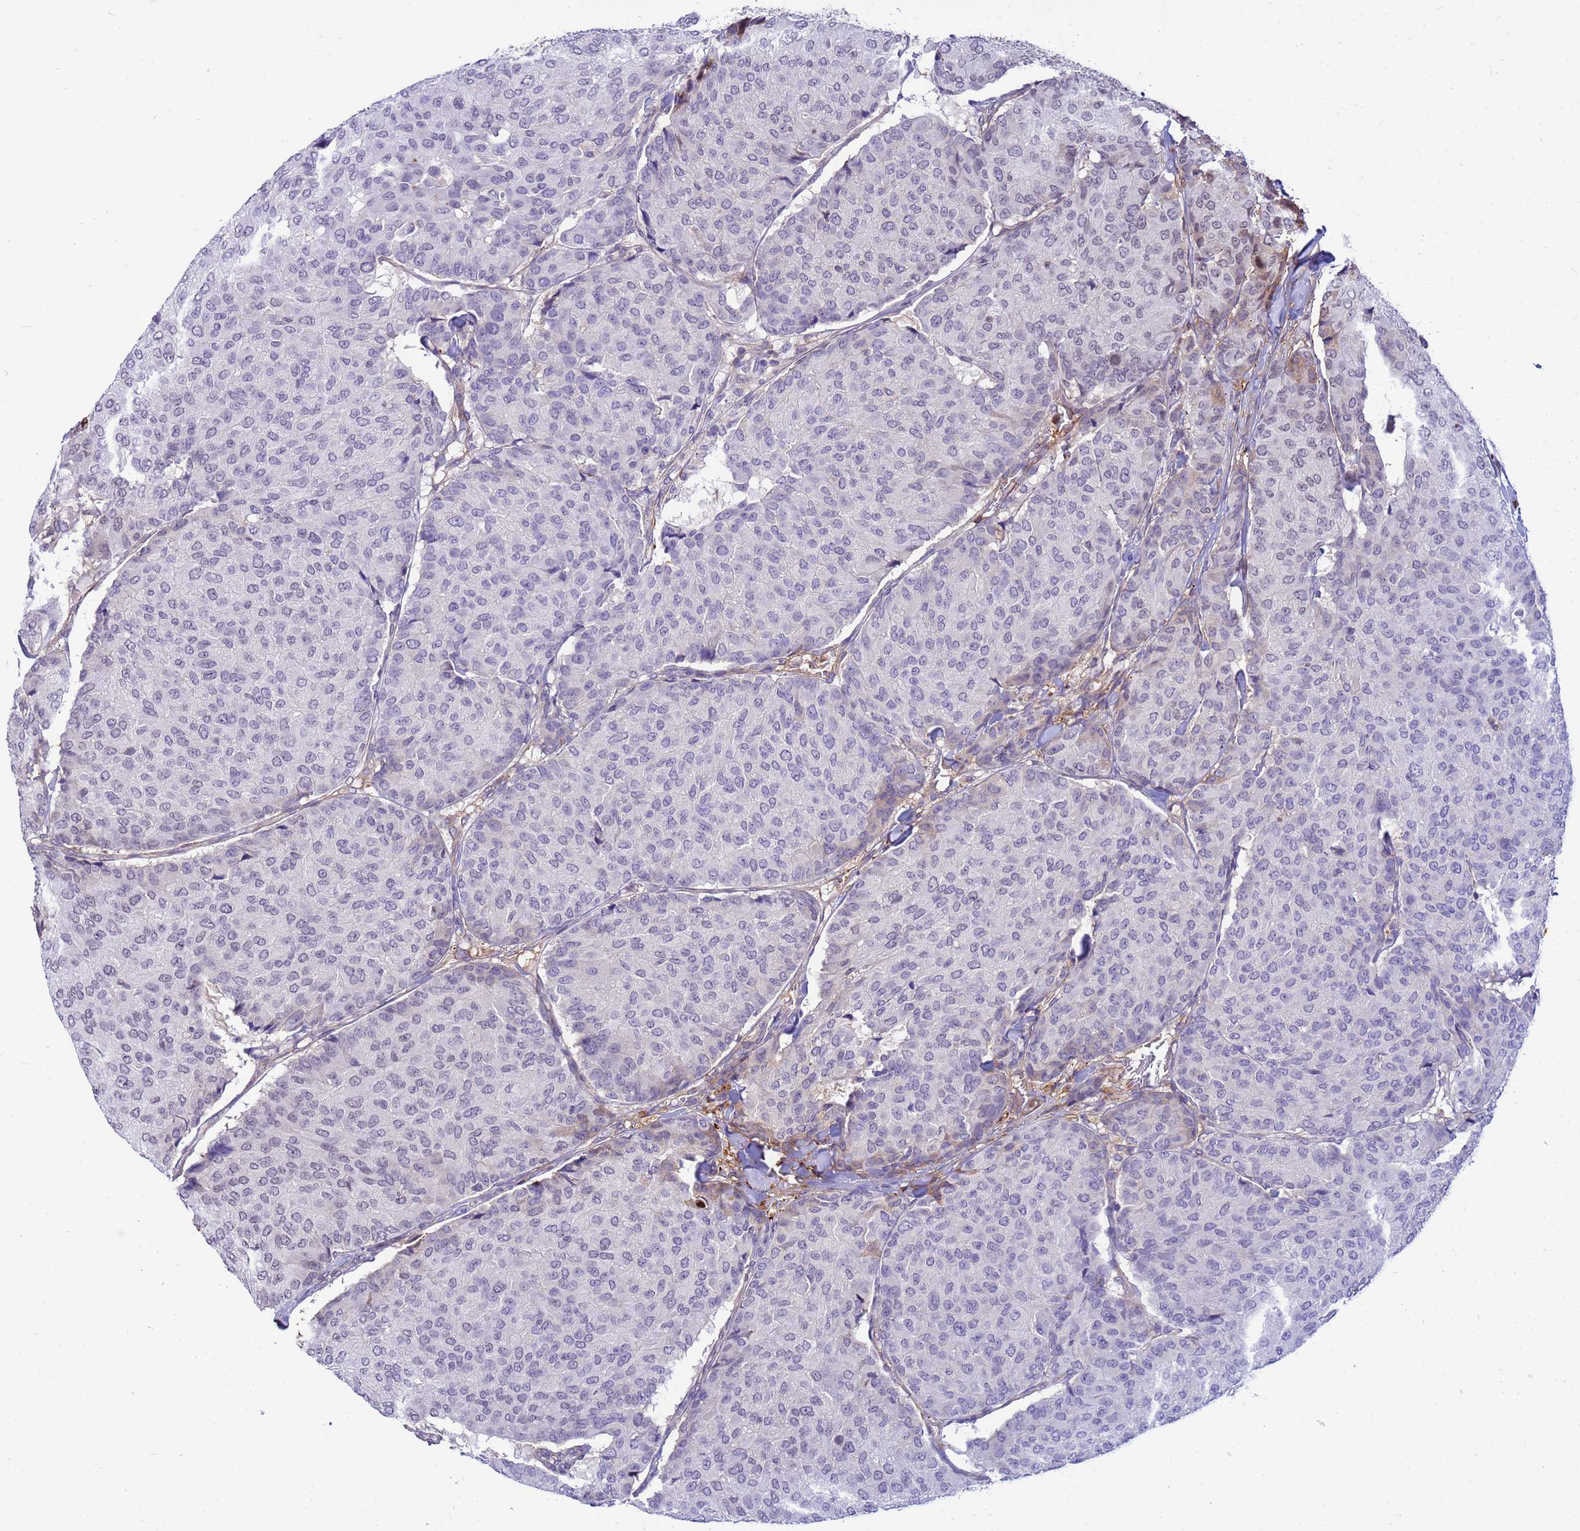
{"staining": {"intensity": "moderate", "quantity": "<25%", "location": "nuclear"}, "tissue": "breast cancer", "cell_type": "Tumor cells", "image_type": "cancer", "snomed": [{"axis": "morphology", "description": "Duct carcinoma"}, {"axis": "topography", "description": "Breast"}], "caption": "This micrograph shows immunohistochemistry (IHC) staining of intraductal carcinoma (breast), with low moderate nuclear expression in about <25% of tumor cells.", "gene": "ORM1", "patient": {"sex": "female", "age": 75}}